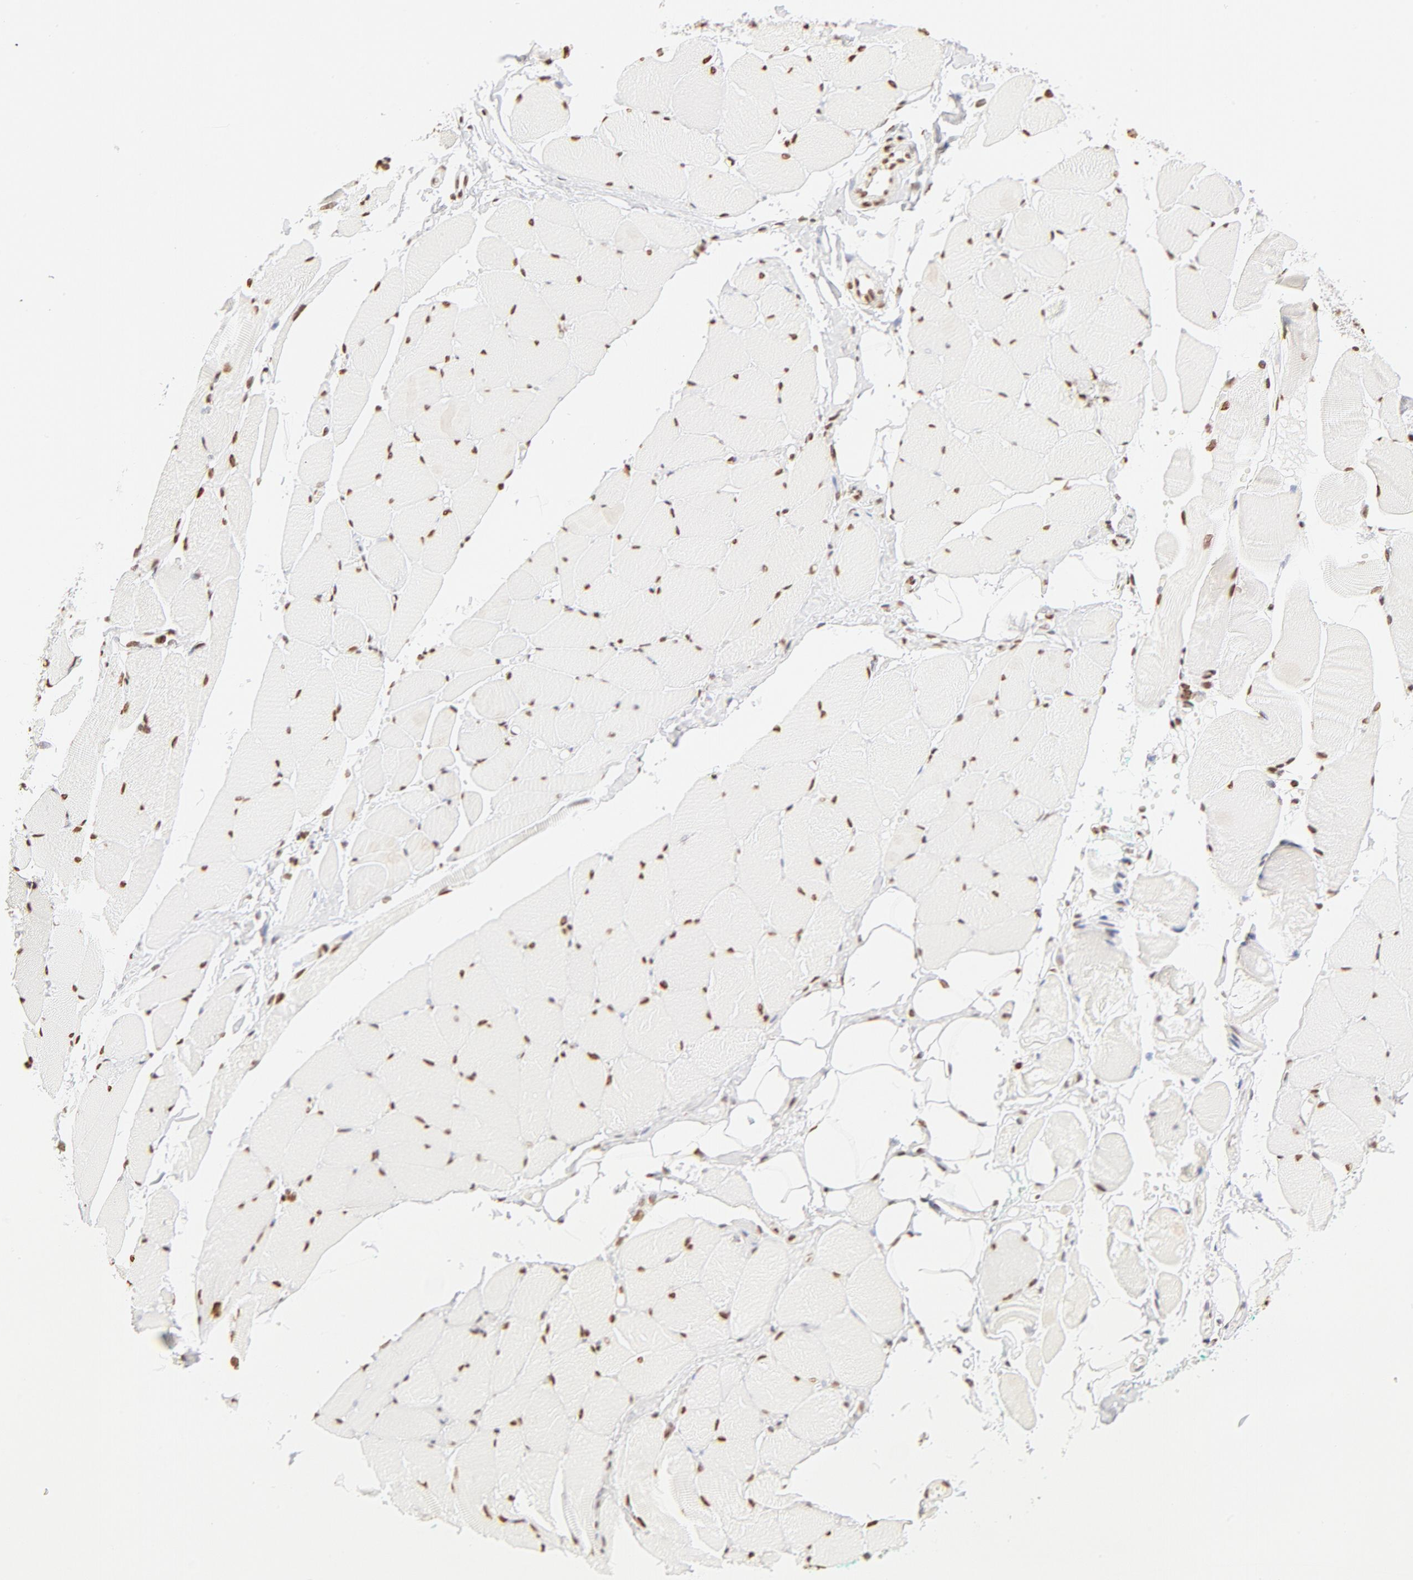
{"staining": {"intensity": "strong", "quantity": "25%-75%", "location": "nuclear"}, "tissue": "skeletal muscle", "cell_type": "Myocytes", "image_type": "normal", "snomed": [{"axis": "morphology", "description": "Normal tissue, NOS"}, {"axis": "topography", "description": "Skeletal muscle"}, {"axis": "topography", "description": "Peripheral nerve tissue"}], "caption": "The micrograph exhibits a brown stain indicating the presence of a protein in the nuclear of myocytes in skeletal muscle.", "gene": "ZNF540", "patient": {"sex": "female", "age": 84}}